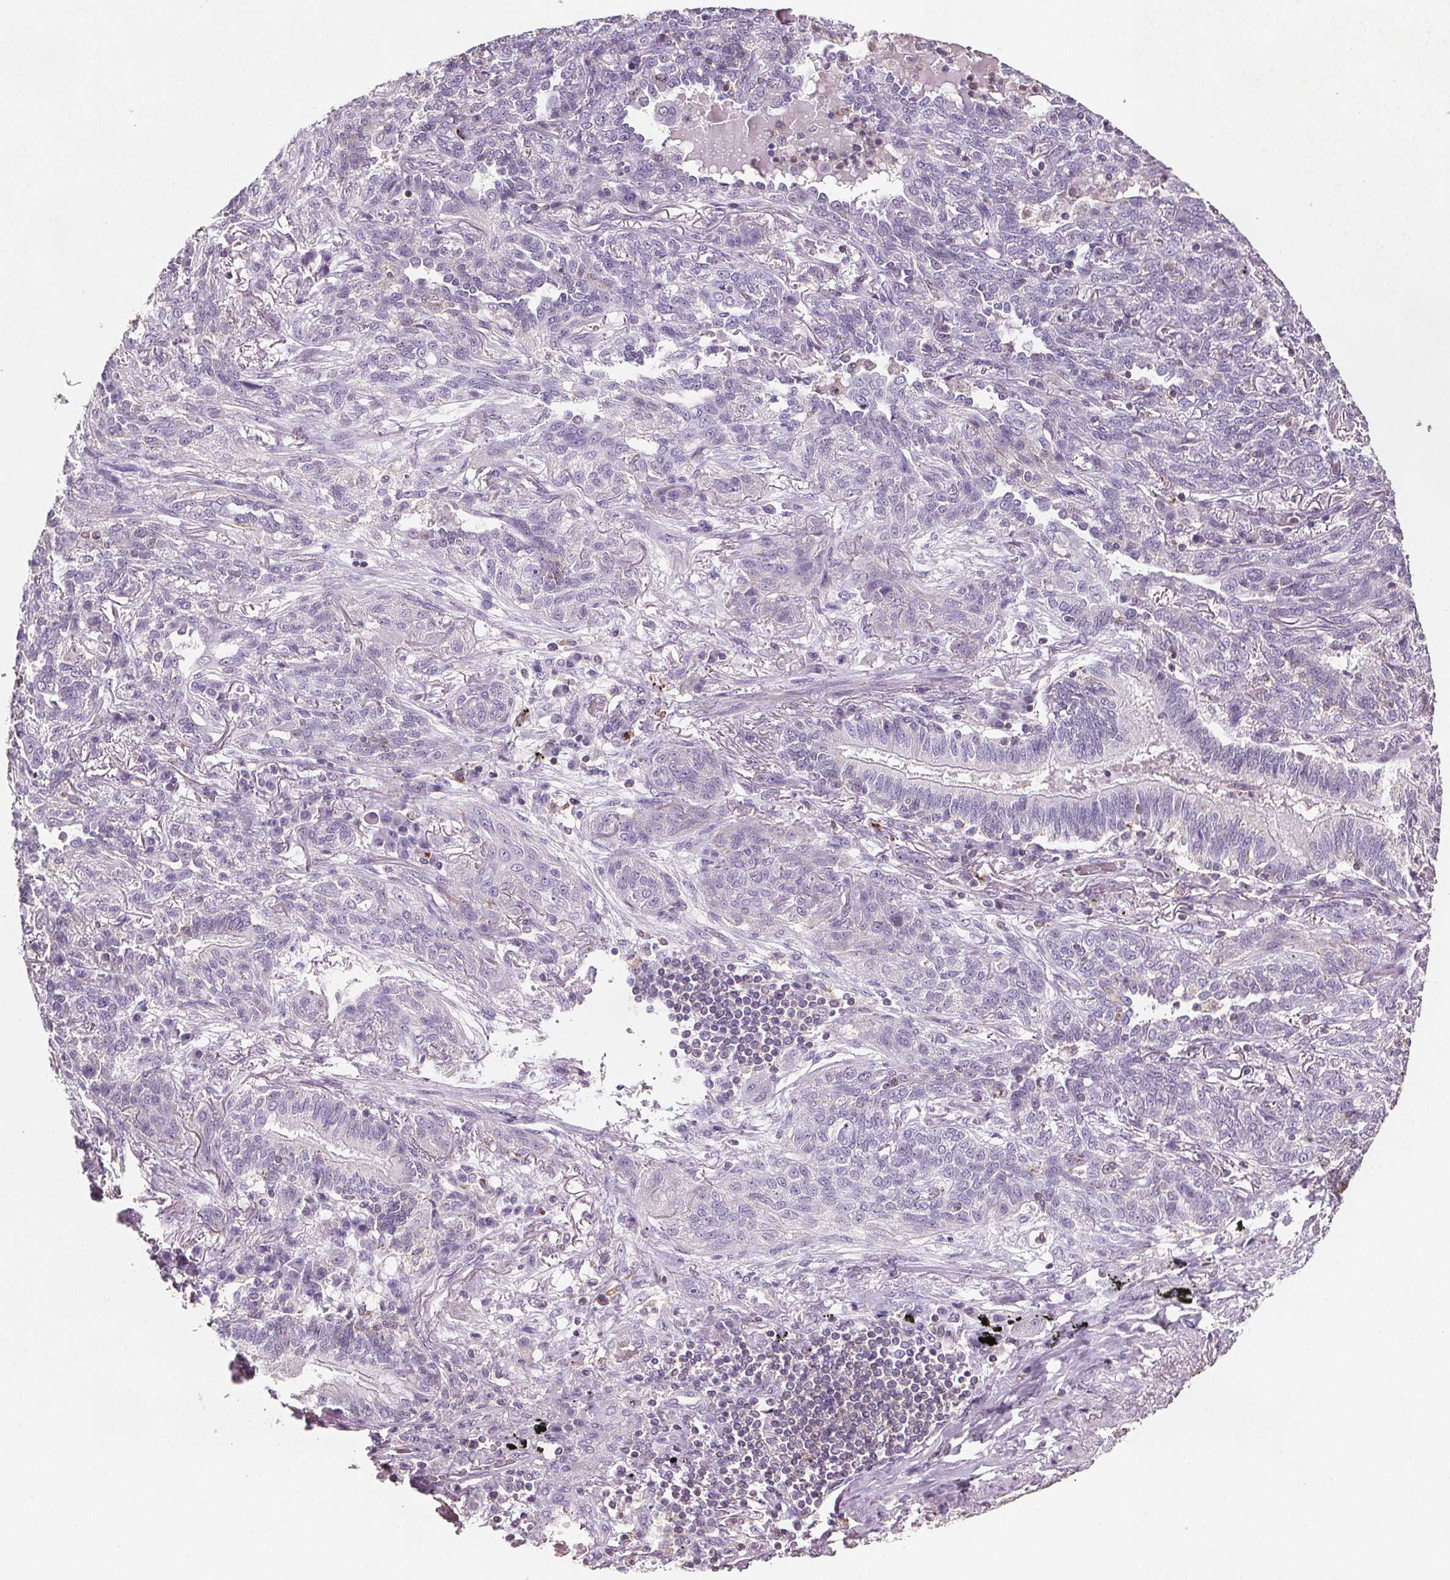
{"staining": {"intensity": "negative", "quantity": "none", "location": "none"}, "tissue": "lung cancer", "cell_type": "Tumor cells", "image_type": "cancer", "snomed": [{"axis": "morphology", "description": "Squamous cell carcinoma, NOS"}, {"axis": "topography", "description": "Lung"}], "caption": "DAB (3,3'-diaminobenzidine) immunohistochemical staining of lung squamous cell carcinoma shows no significant positivity in tumor cells. (Stains: DAB (3,3'-diaminobenzidine) immunohistochemistry with hematoxylin counter stain, Microscopy: brightfield microscopy at high magnification).", "gene": "C19orf84", "patient": {"sex": "female", "age": 70}}